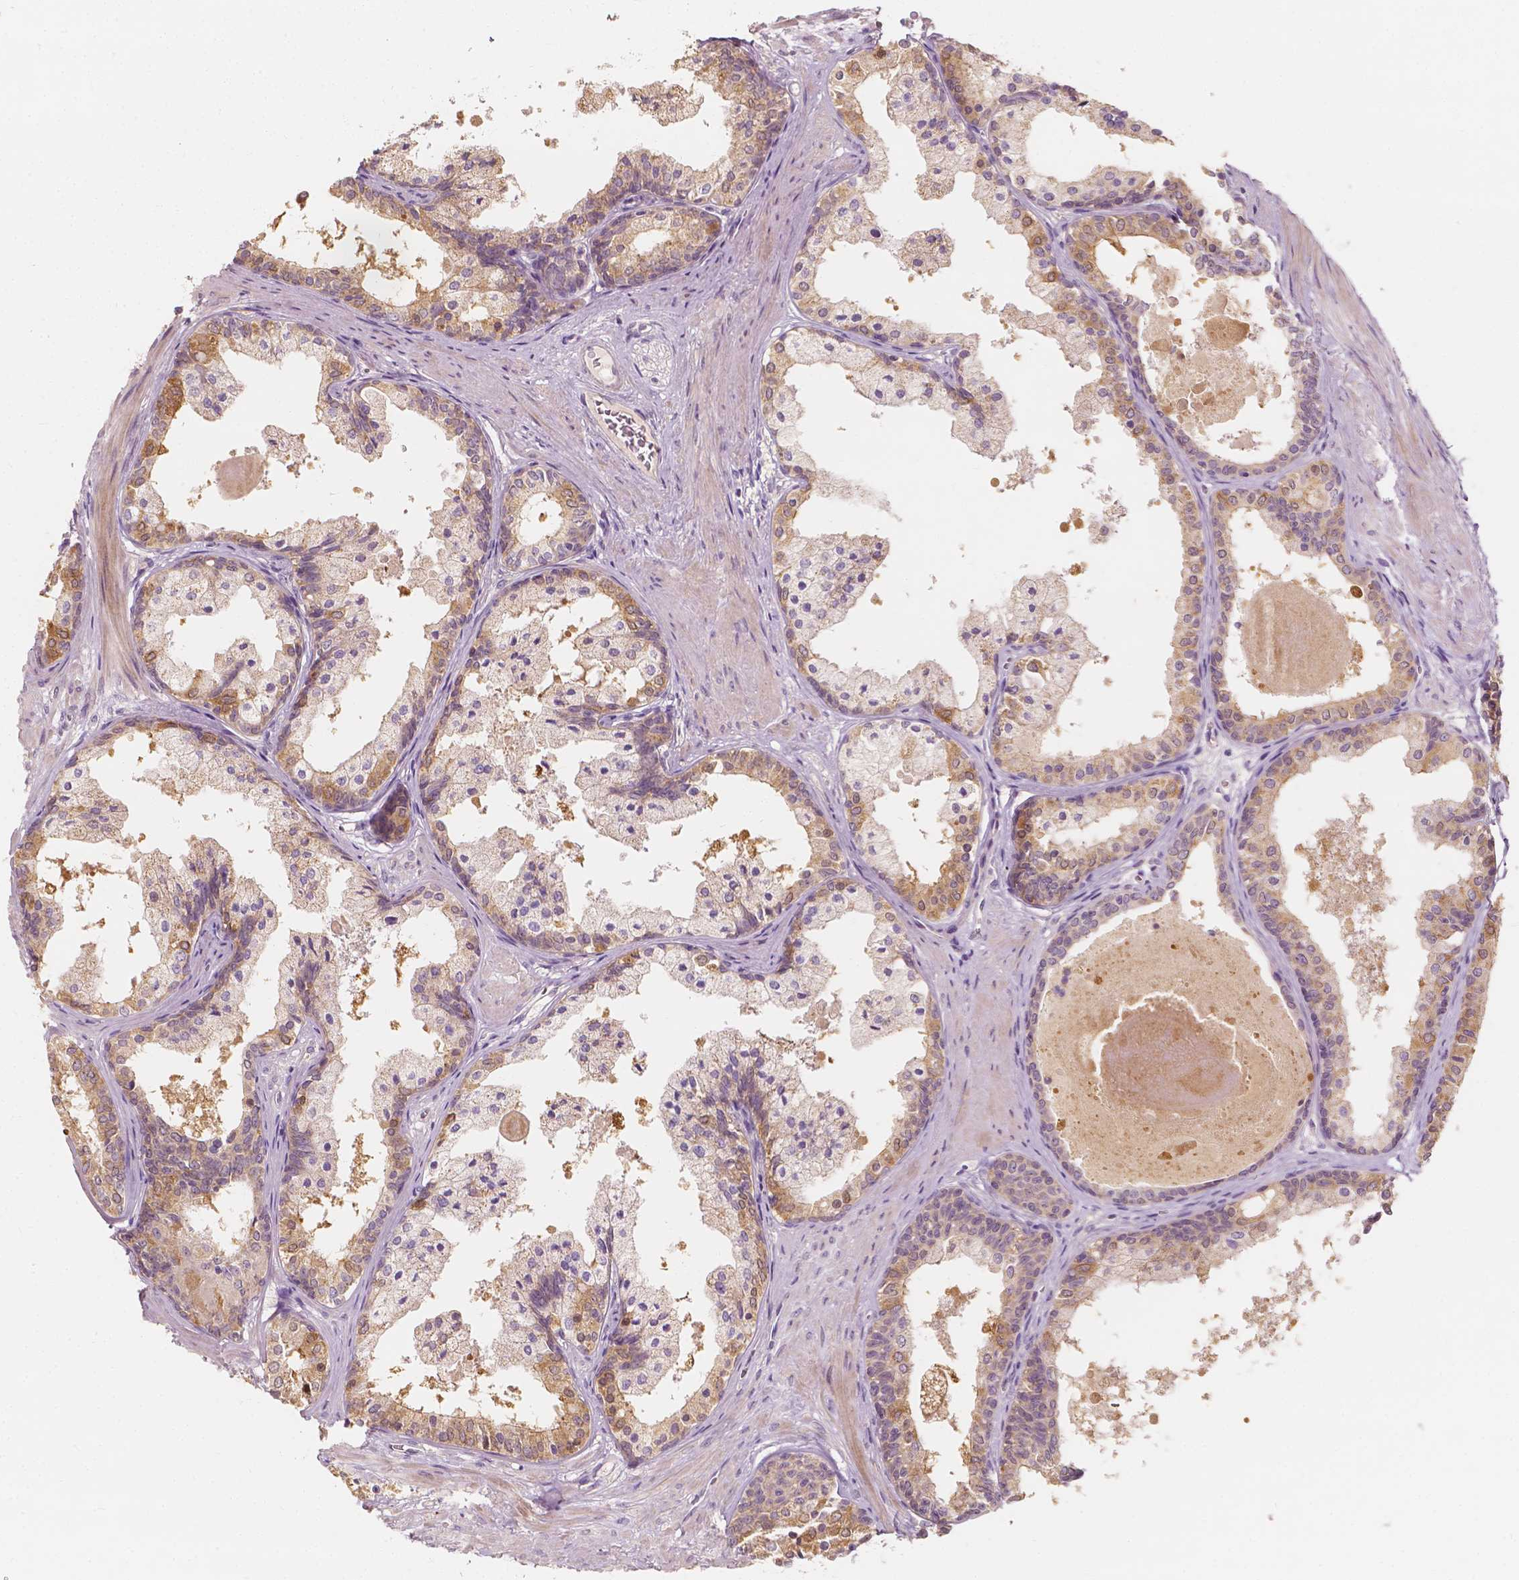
{"staining": {"intensity": "moderate", "quantity": "25%-75%", "location": "cytoplasmic/membranous"}, "tissue": "prostate", "cell_type": "Glandular cells", "image_type": "normal", "snomed": [{"axis": "morphology", "description": "Normal tissue, NOS"}, {"axis": "topography", "description": "Prostate"}], "caption": "Immunohistochemistry (IHC) of benign human prostate shows medium levels of moderate cytoplasmic/membranous expression in about 25%-75% of glandular cells. (Brightfield microscopy of DAB IHC at high magnification).", "gene": "SHPK", "patient": {"sex": "male", "age": 61}}